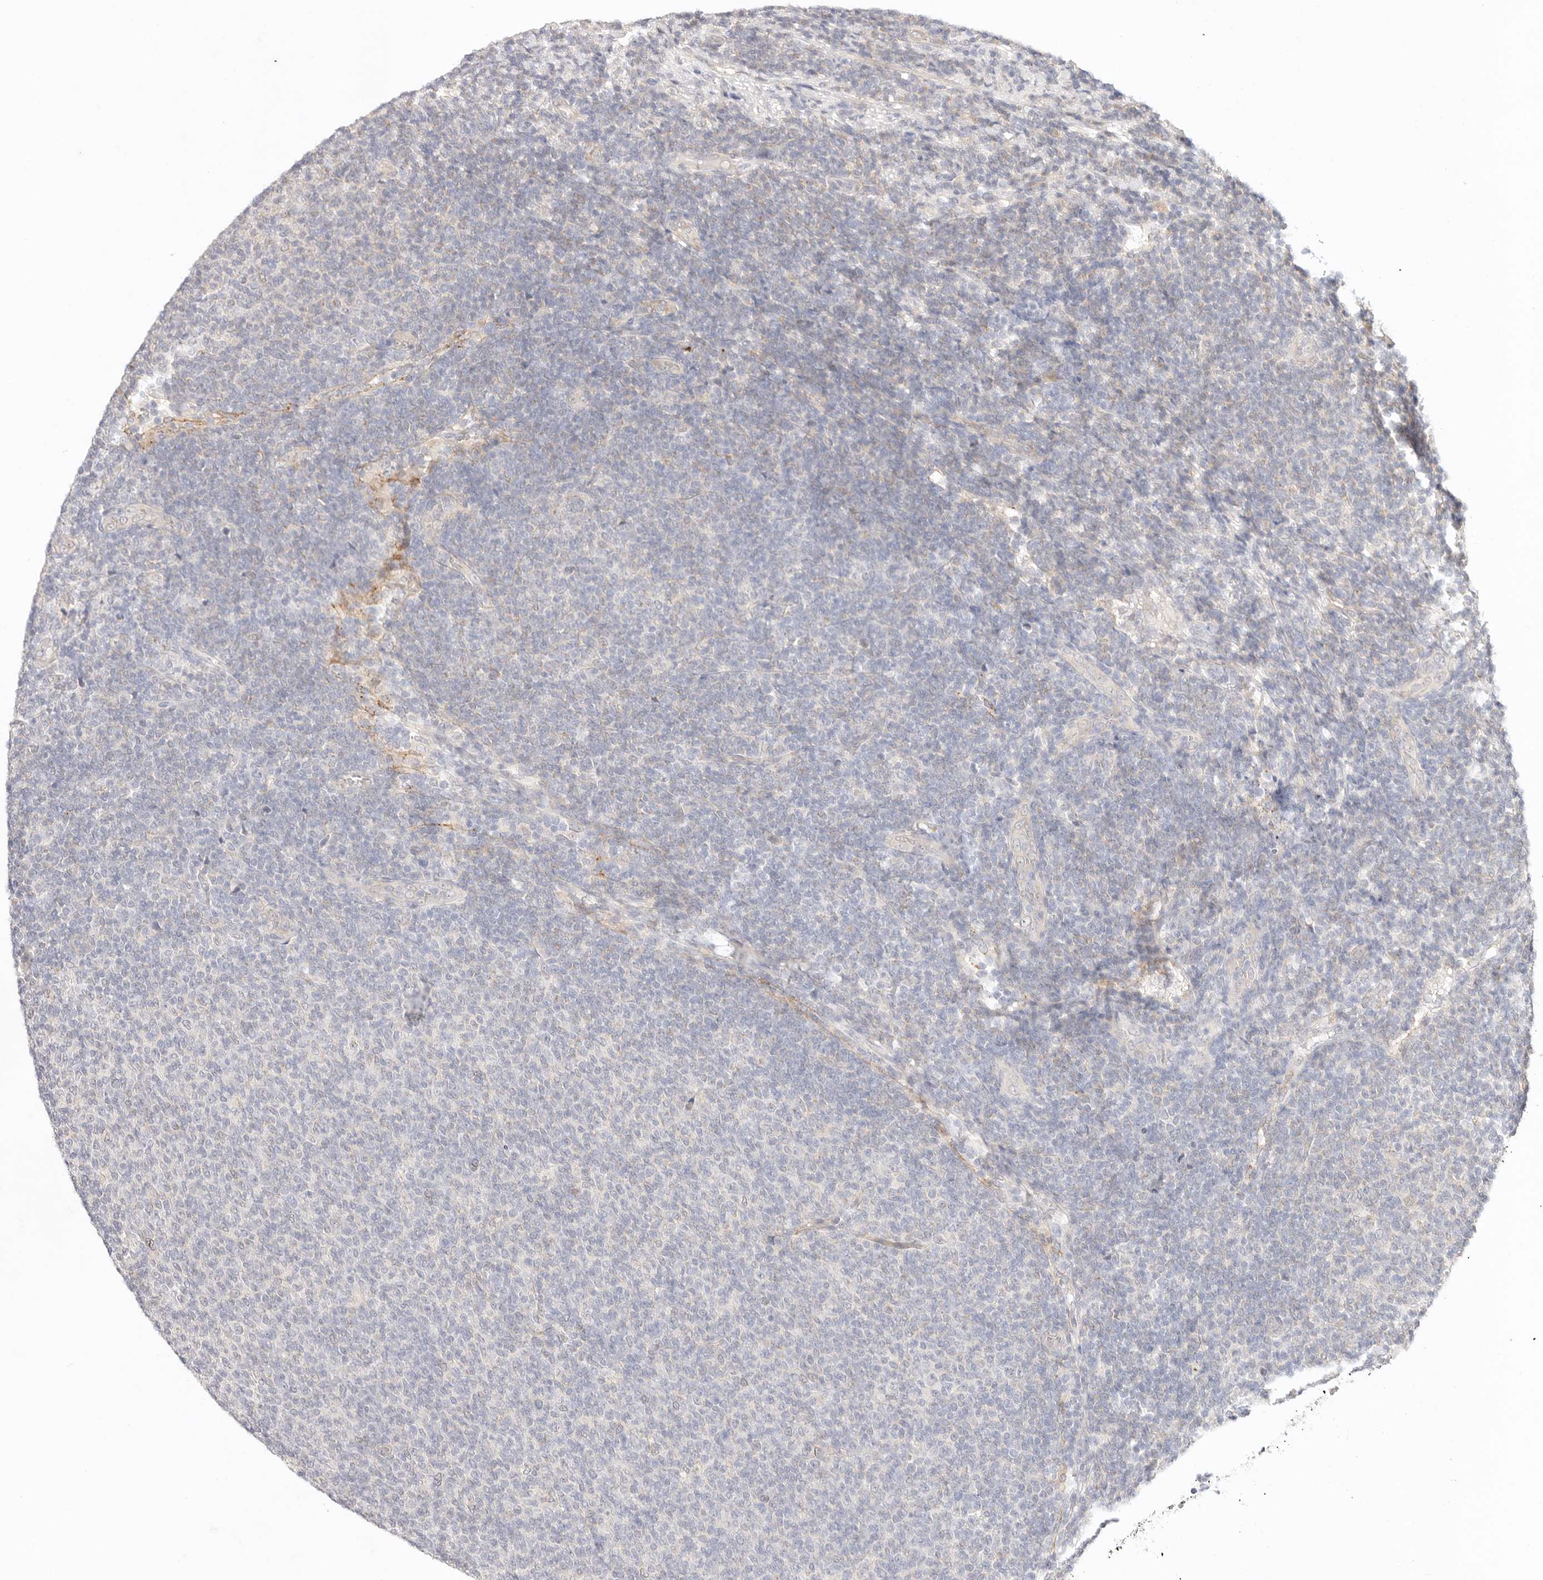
{"staining": {"intensity": "negative", "quantity": "none", "location": "none"}, "tissue": "lymphoma", "cell_type": "Tumor cells", "image_type": "cancer", "snomed": [{"axis": "morphology", "description": "Malignant lymphoma, non-Hodgkin's type, Low grade"}, {"axis": "topography", "description": "Lymph node"}], "caption": "Tumor cells show no significant expression in lymphoma. (Immunohistochemistry (ihc), brightfield microscopy, high magnification).", "gene": "GPR156", "patient": {"sex": "male", "age": 66}}